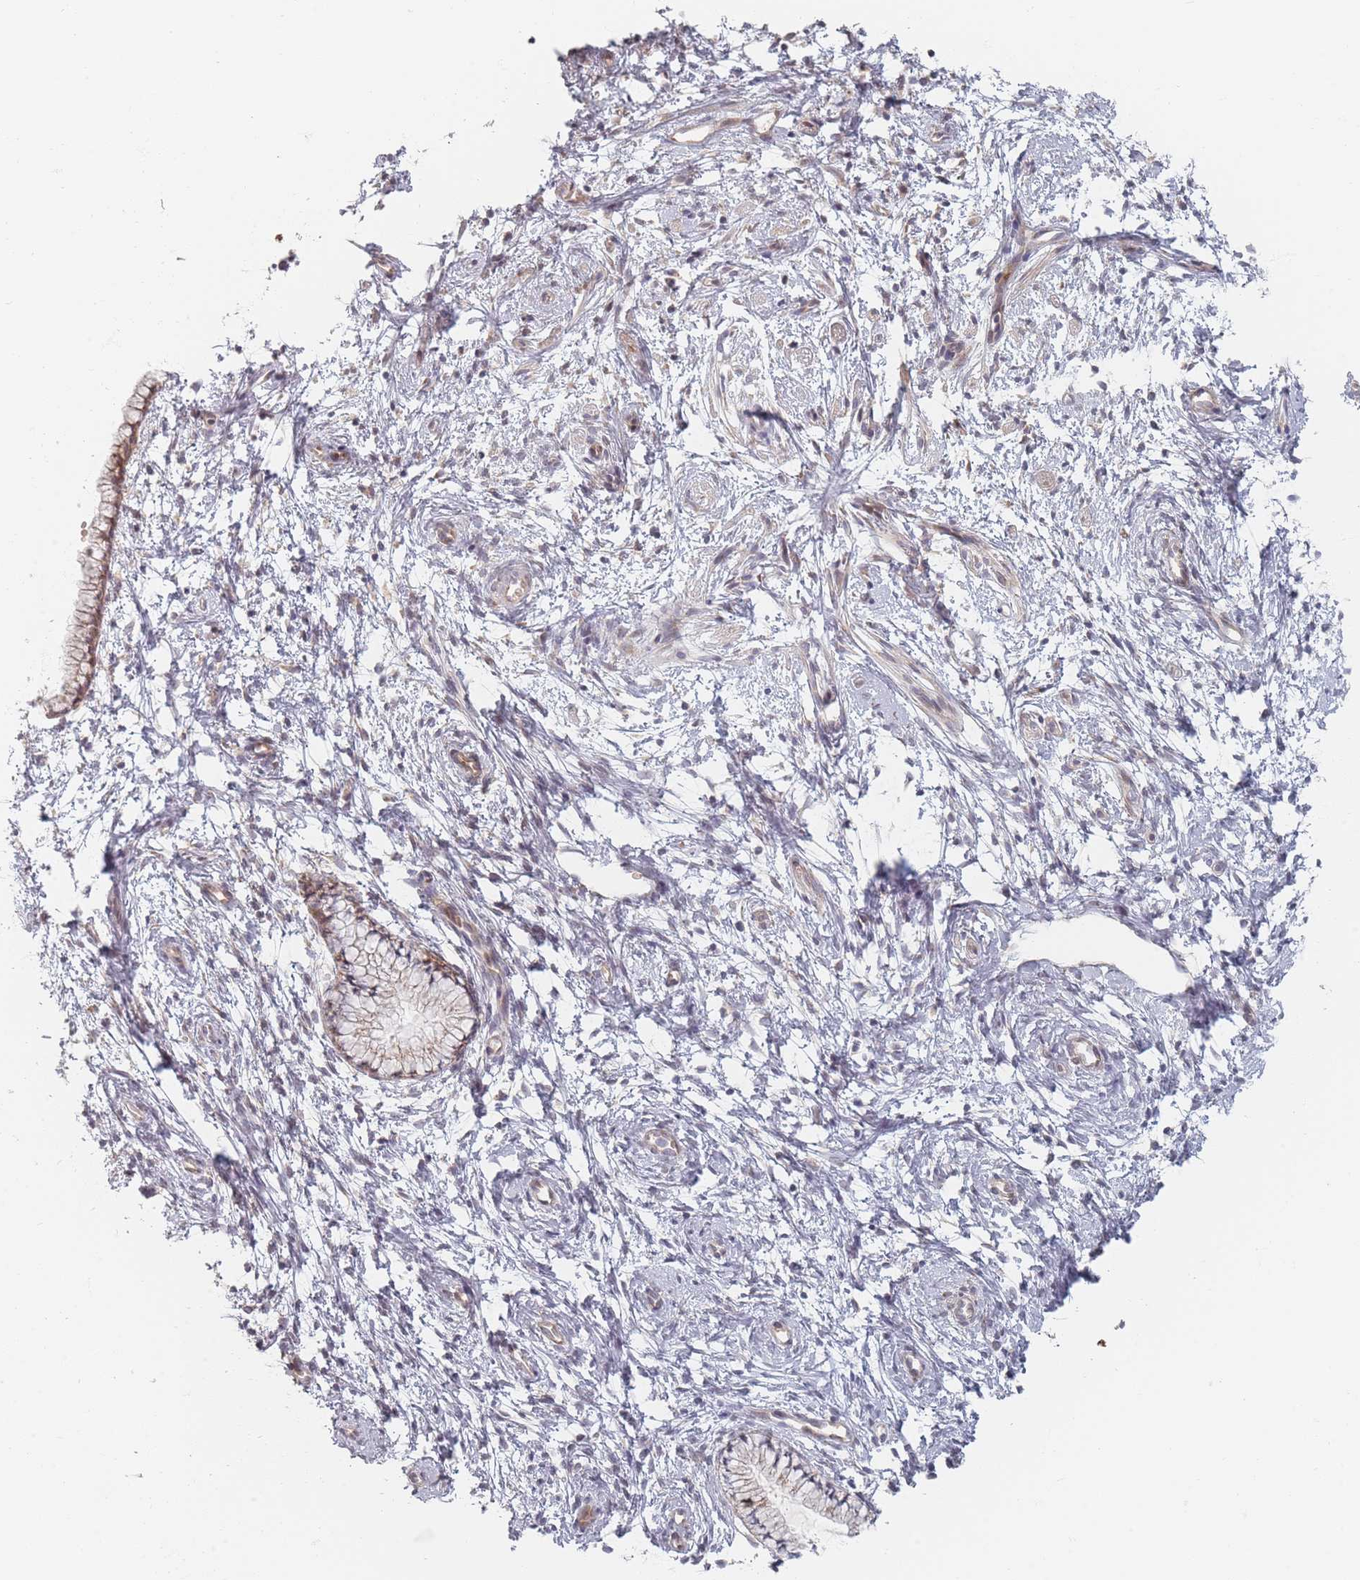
{"staining": {"intensity": "weak", "quantity": "25%-75%", "location": "cytoplasmic/membranous"}, "tissue": "cervix", "cell_type": "Glandular cells", "image_type": "normal", "snomed": [{"axis": "morphology", "description": "Normal tissue, NOS"}, {"axis": "topography", "description": "Cervix"}], "caption": "Unremarkable cervix exhibits weak cytoplasmic/membranous expression in about 25%-75% of glandular cells, visualized by immunohistochemistry.", "gene": "ZKSCAN7", "patient": {"sex": "female", "age": 57}}